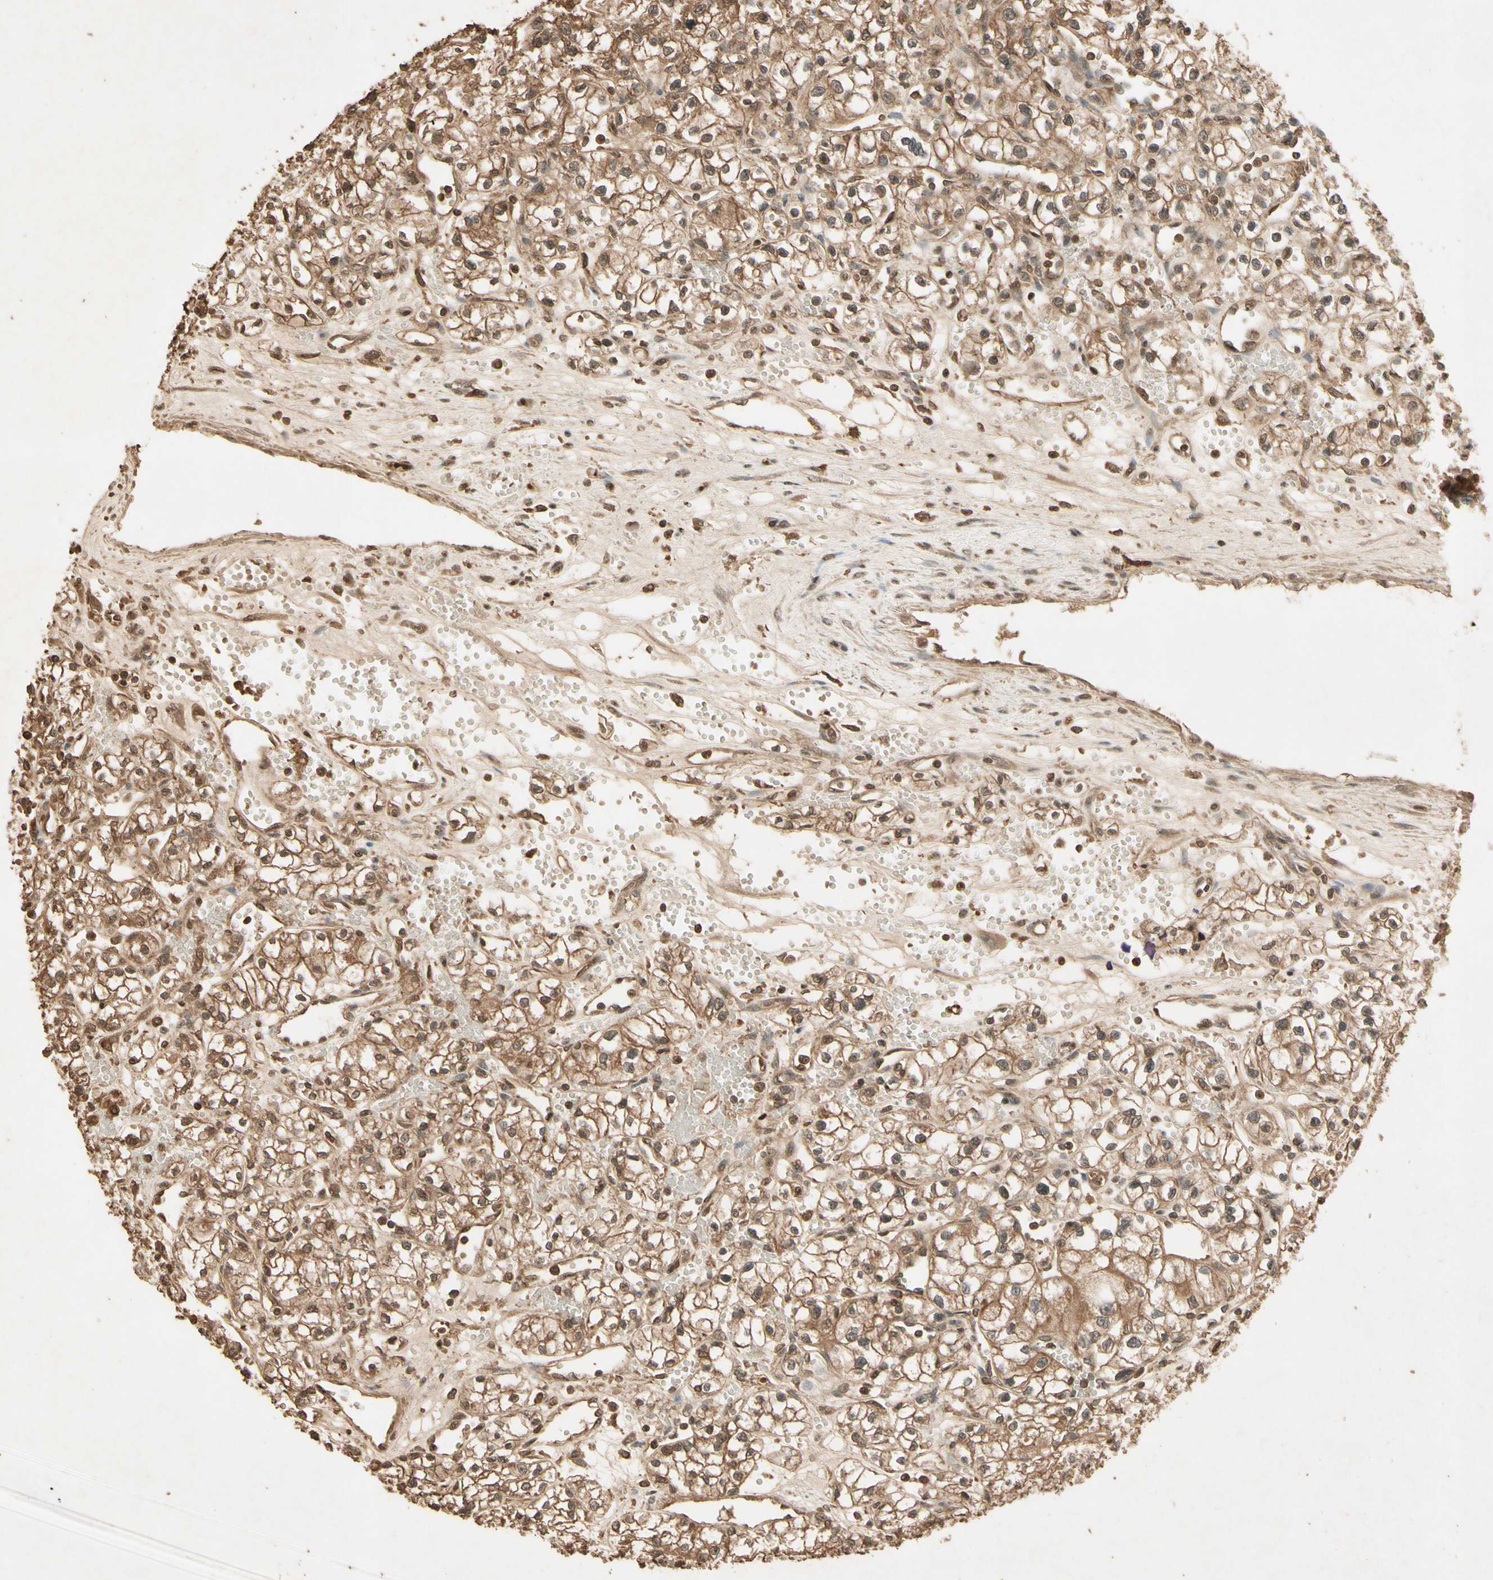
{"staining": {"intensity": "moderate", "quantity": ">75%", "location": "cytoplasmic/membranous,nuclear"}, "tissue": "renal cancer", "cell_type": "Tumor cells", "image_type": "cancer", "snomed": [{"axis": "morphology", "description": "Normal tissue, NOS"}, {"axis": "morphology", "description": "Adenocarcinoma, NOS"}, {"axis": "topography", "description": "Kidney"}], "caption": "IHC micrograph of human renal adenocarcinoma stained for a protein (brown), which reveals medium levels of moderate cytoplasmic/membranous and nuclear positivity in about >75% of tumor cells.", "gene": "SMAD9", "patient": {"sex": "male", "age": 59}}